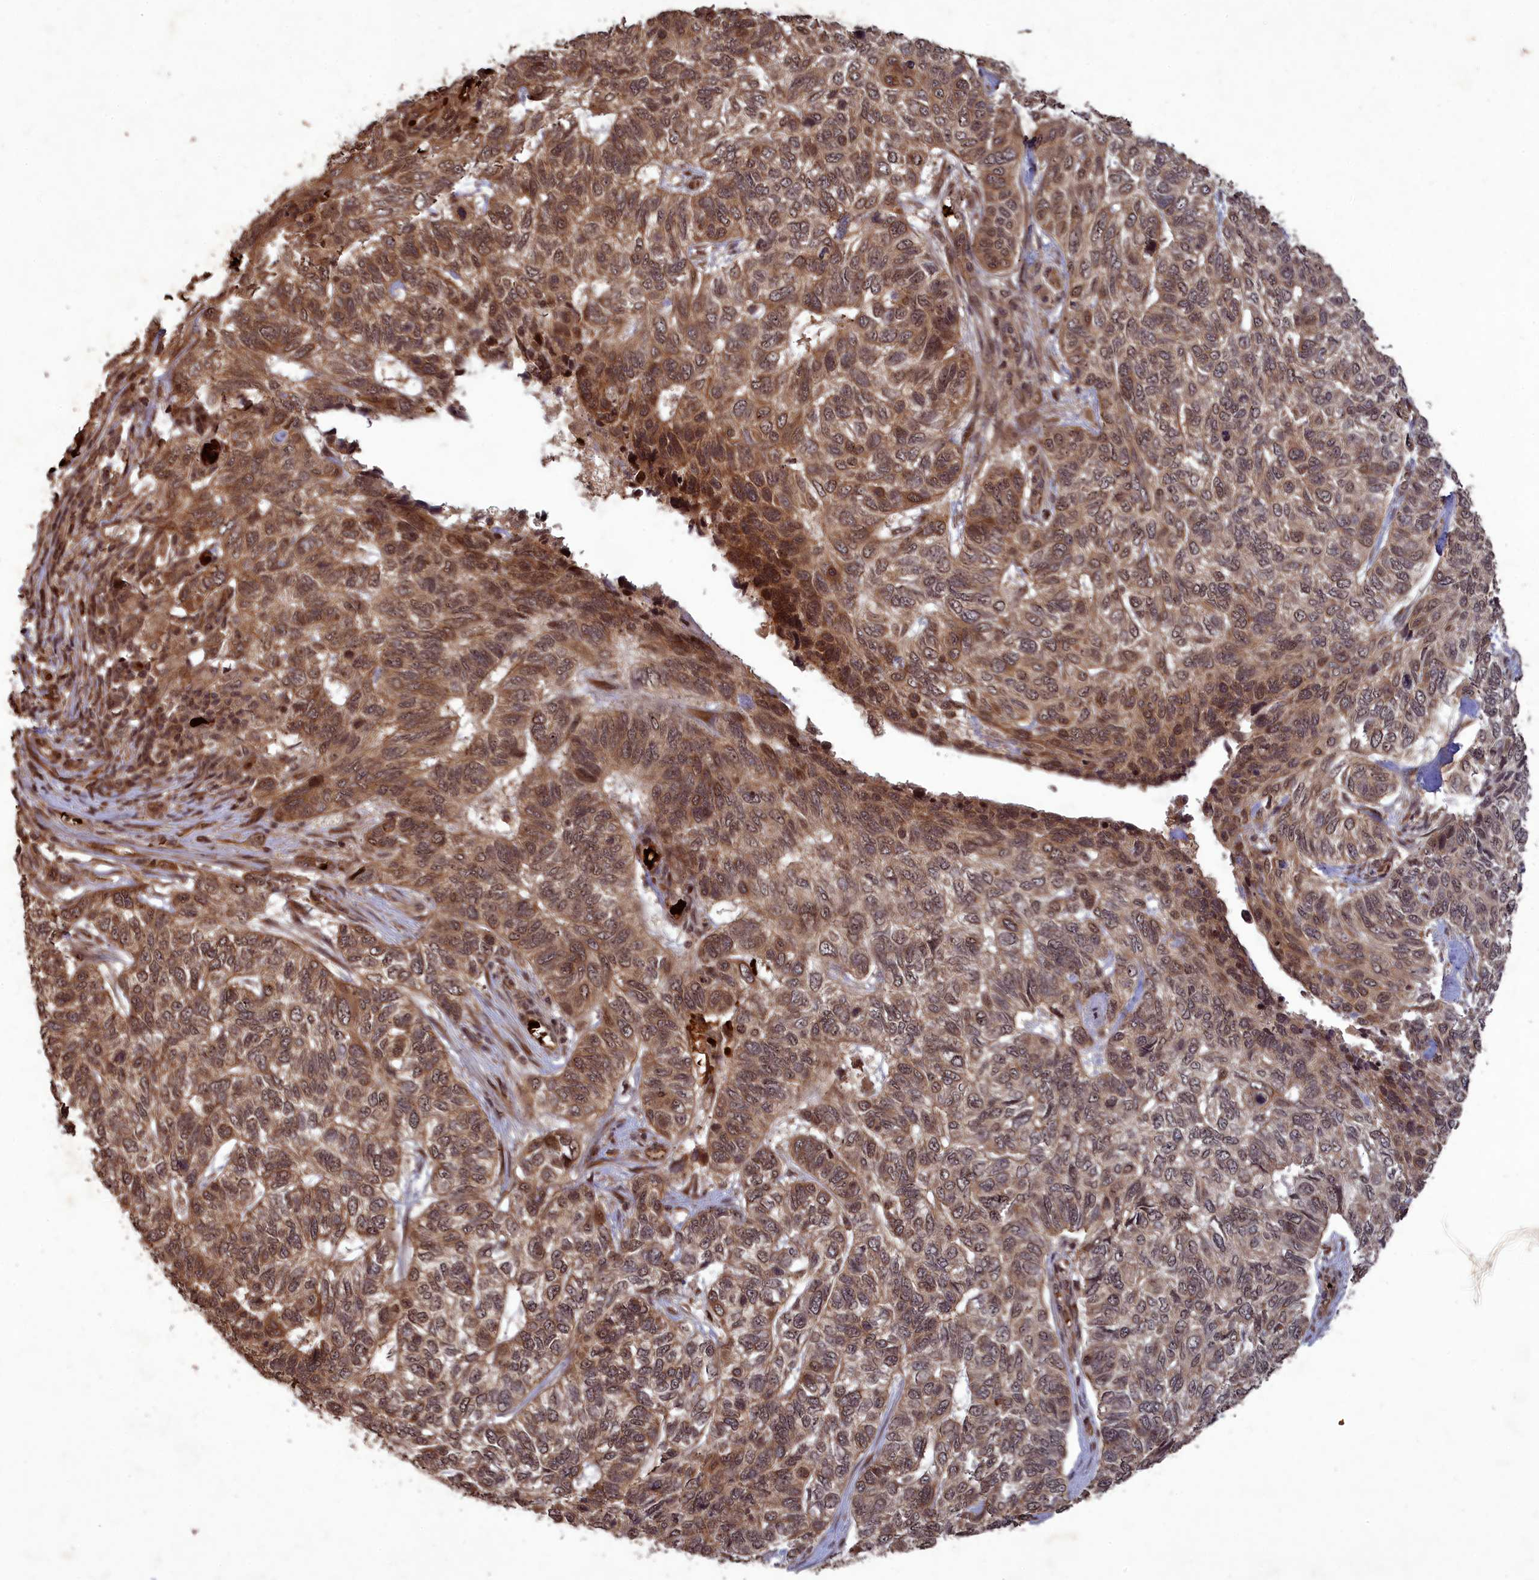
{"staining": {"intensity": "moderate", "quantity": "25%-75%", "location": "cytoplasmic/membranous,nuclear"}, "tissue": "skin cancer", "cell_type": "Tumor cells", "image_type": "cancer", "snomed": [{"axis": "morphology", "description": "Basal cell carcinoma"}, {"axis": "topography", "description": "Skin"}], "caption": "Human skin basal cell carcinoma stained with a brown dye exhibits moderate cytoplasmic/membranous and nuclear positive staining in about 25%-75% of tumor cells.", "gene": "SRMS", "patient": {"sex": "female", "age": 65}}